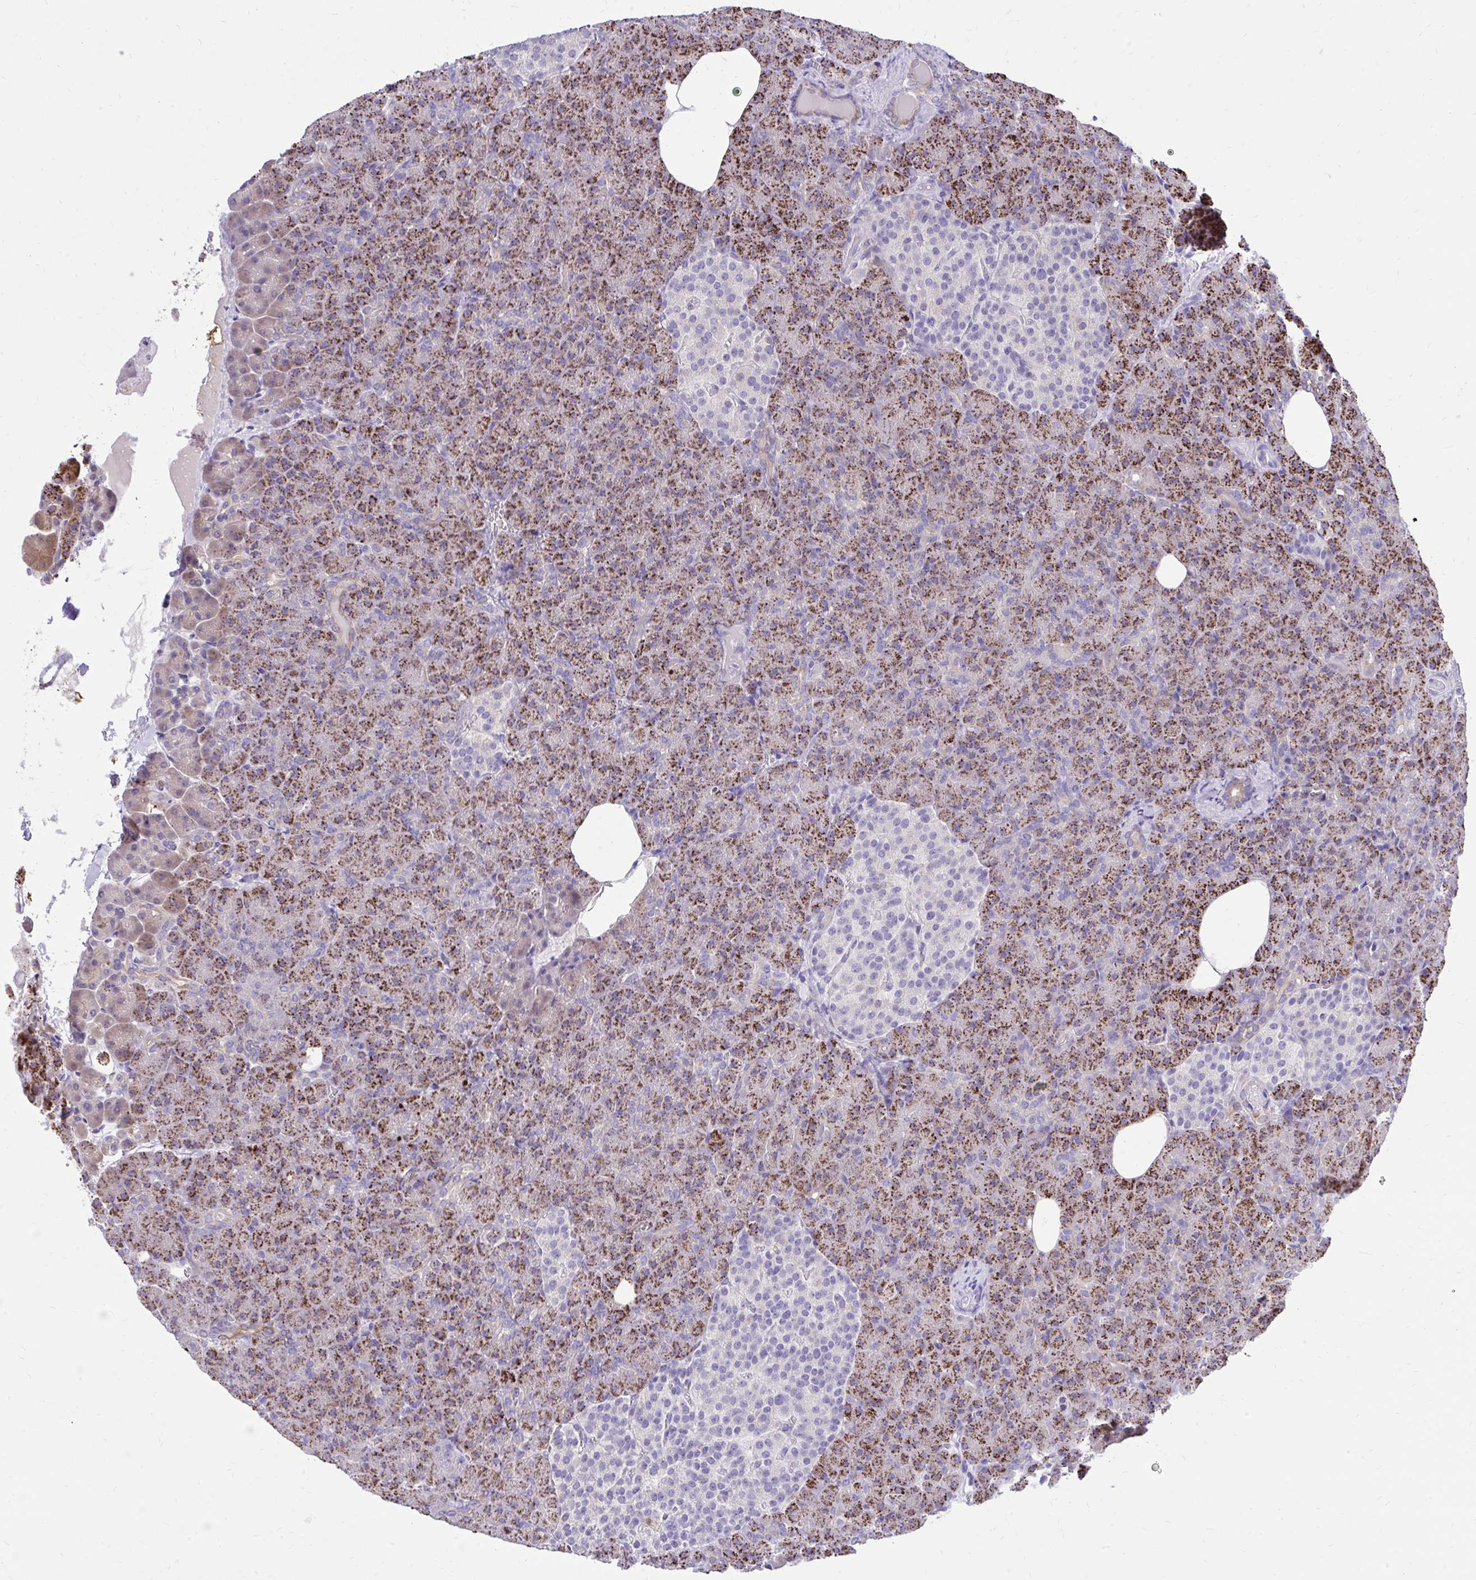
{"staining": {"intensity": "strong", "quantity": ">75%", "location": "cytoplasmic/membranous"}, "tissue": "pancreas", "cell_type": "Exocrine glandular cells", "image_type": "normal", "snomed": [{"axis": "morphology", "description": "Normal tissue, NOS"}, {"axis": "topography", "description": "Pancreas"}], "caption": "Immunohistochemistry micrograph of normal pancreas: pancreas stained using immunohistochemistry displays high levels of strong protein expression localized specifically in the cytoplasmic/membranous of exocrine glandular cells, appearing as a cytoplasmic/membranous brown color.", "gene": "NNMT", "patient": {"sex": "female", "age": 74}}